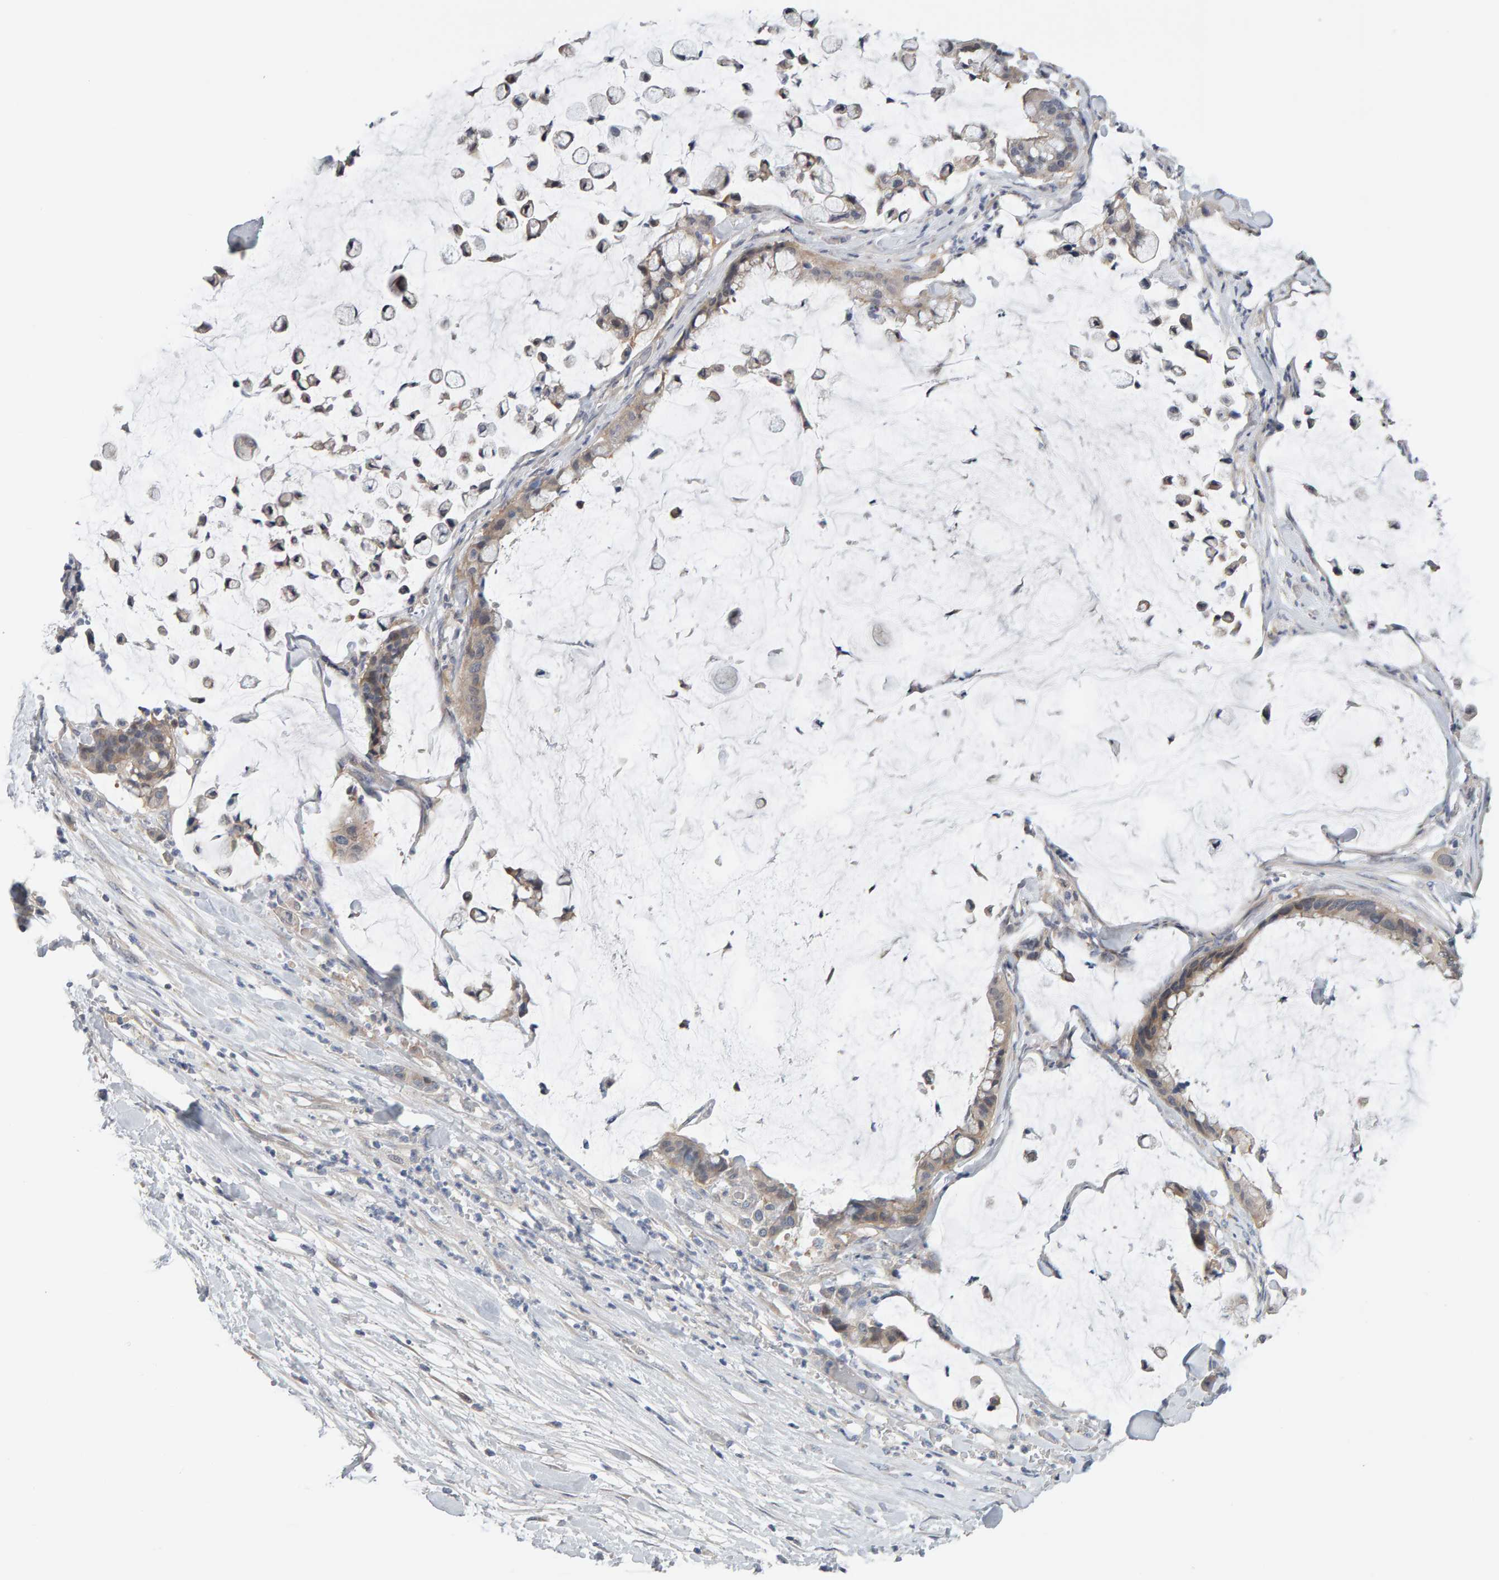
{"staining": {"intensity": "weak", "quantity": "<25%", "location": "cytoplasmic/membranous"}, "tissue": "pancreatic cancer", "cell_type": "Tumor cells", "image_type": "cancer", "snomed": [{"axis": "morphology", "description": "Adenocarcinoma, NOS"}, {"axis": "topography", "description": "Pancreas"}], "caption": "Immunohistochemistry (IHC) of human pancreatic cancer (adenocarcinoma) displays no staining in tumor cells.", "gene": "GFUS", "patient": {"sex": "male", "age": 41}}